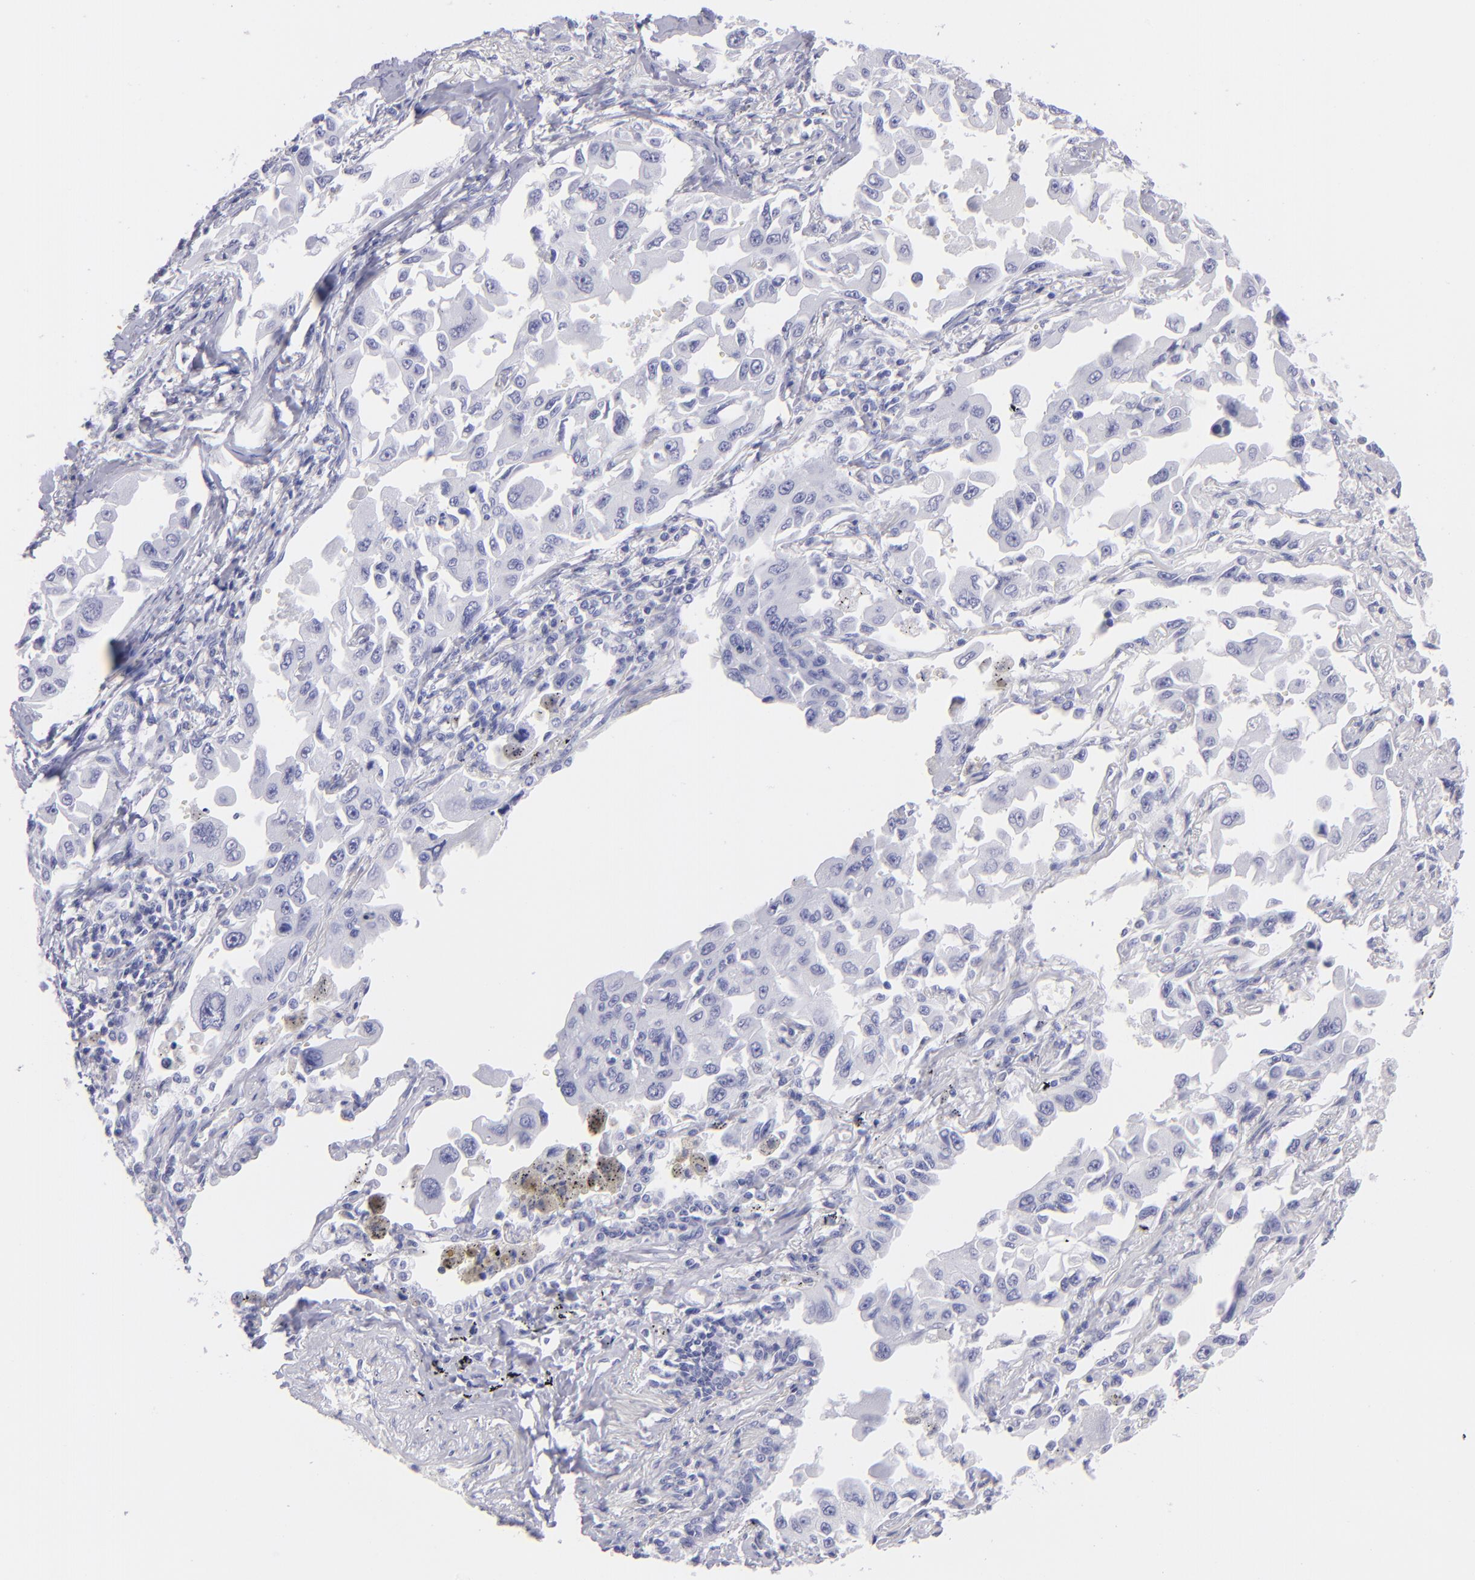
{"staining": {"intensity": "negative", "quantity": "none", "location": "none"}, "tissue": "lung cancer", "cell_type": "Tumor cells", "image_type": "cancer", "snomed": [{"axis": "morphology", "description": "Adenocarcinoma, NOS"}, {"axis": "topography", "description": "Lung"}], "caption": "Tumor cells show no significant expression in lung cancer (adenocarcinoma). (DAB IHC, high magnification).", "gene": "SLC1A3", "patient": {"sex": "male", "age": 64}}